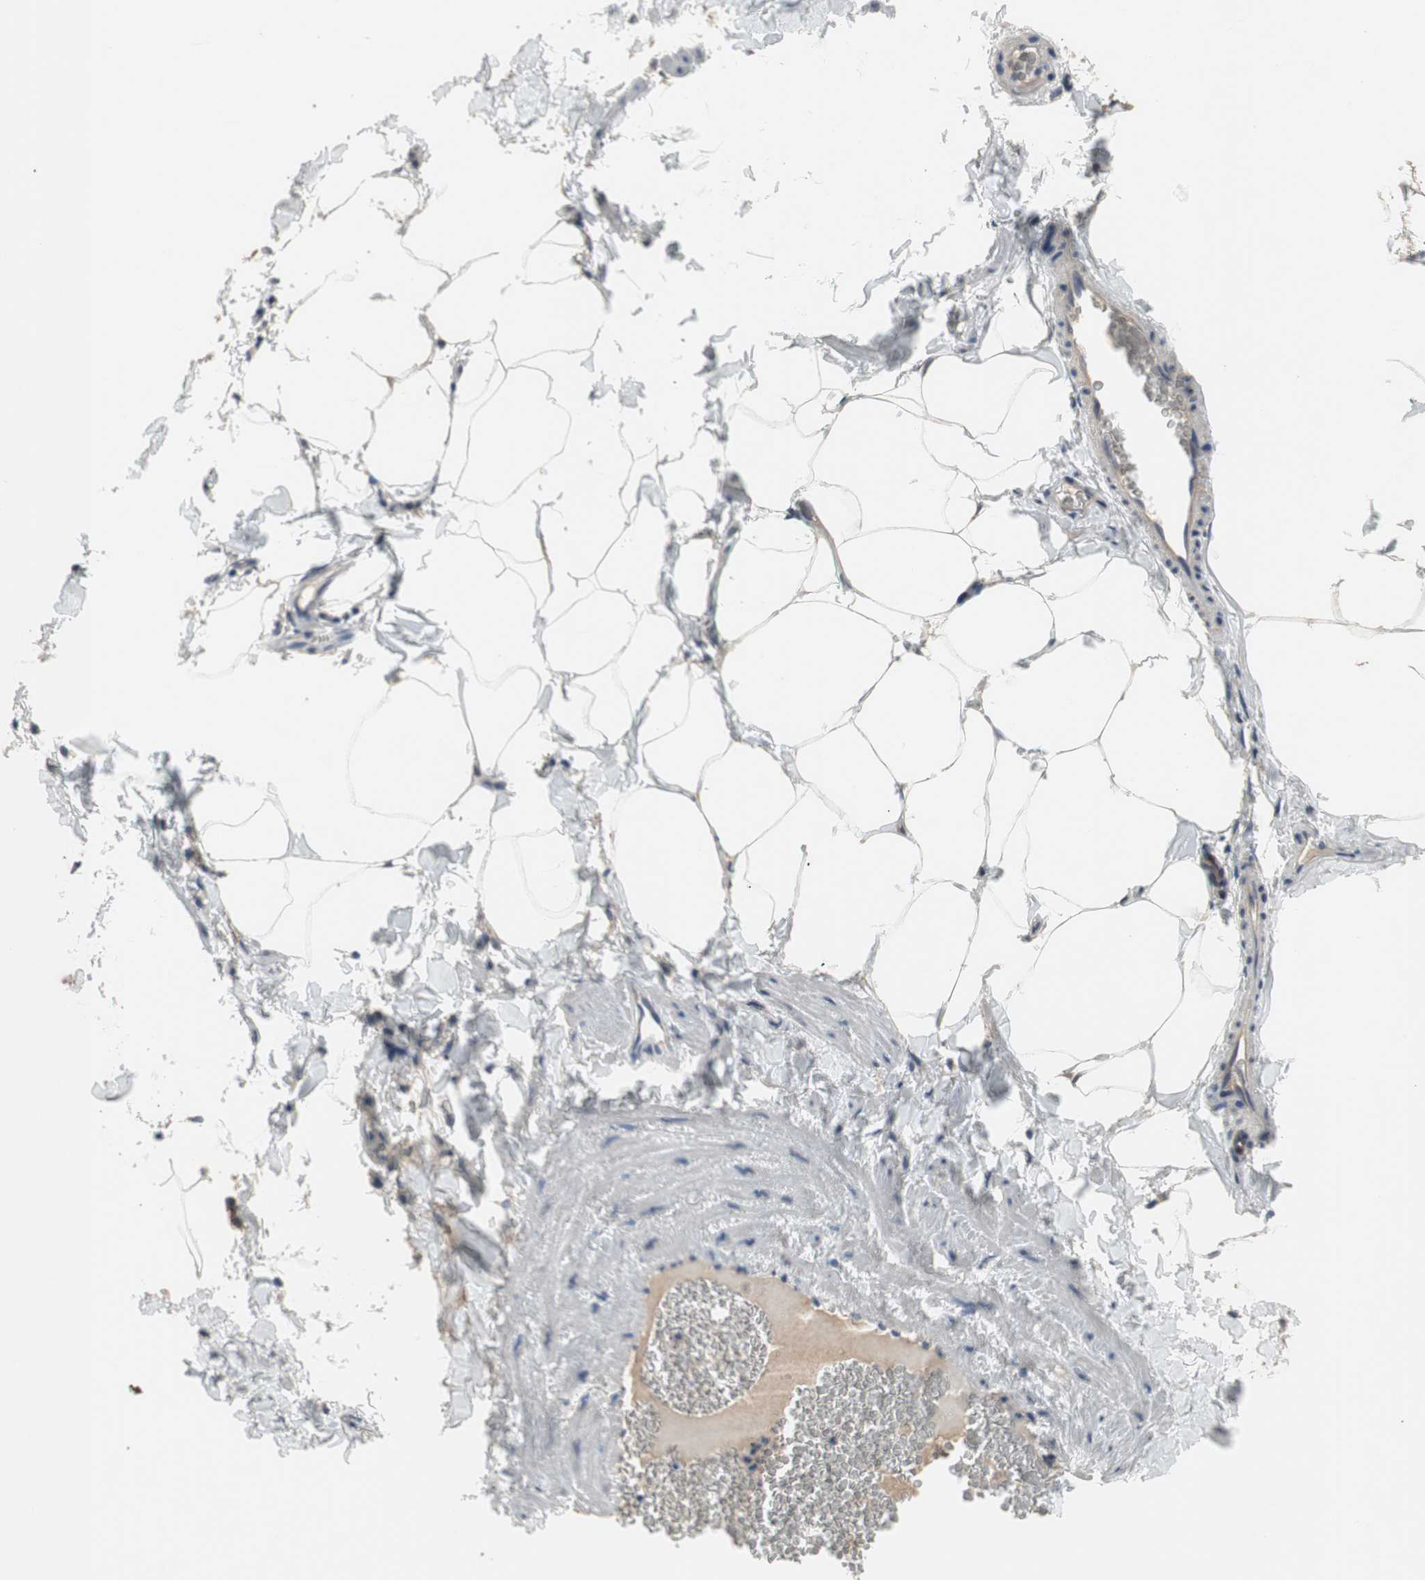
{"staining": {"intensity": "weak", "quantity": "<25%", "location": "cytoplasmic/membranous"}, "tissue": "adipose tissue", "cell_type": "Adipocytes", "image_type": "normal", "snomed": [{"axis": "morphology", "description": "Normal tissue, NOS"}, {"axis": "topography", "description": "Vascular tissue"}], "caption": "Immunohistochemistry photomicrograph of benign human adipose tissue stained for a protein (brown), which reveals no expression in adipocytes.", "gene": "ALPL", "patient": {"sex": "male", "age": 41}}